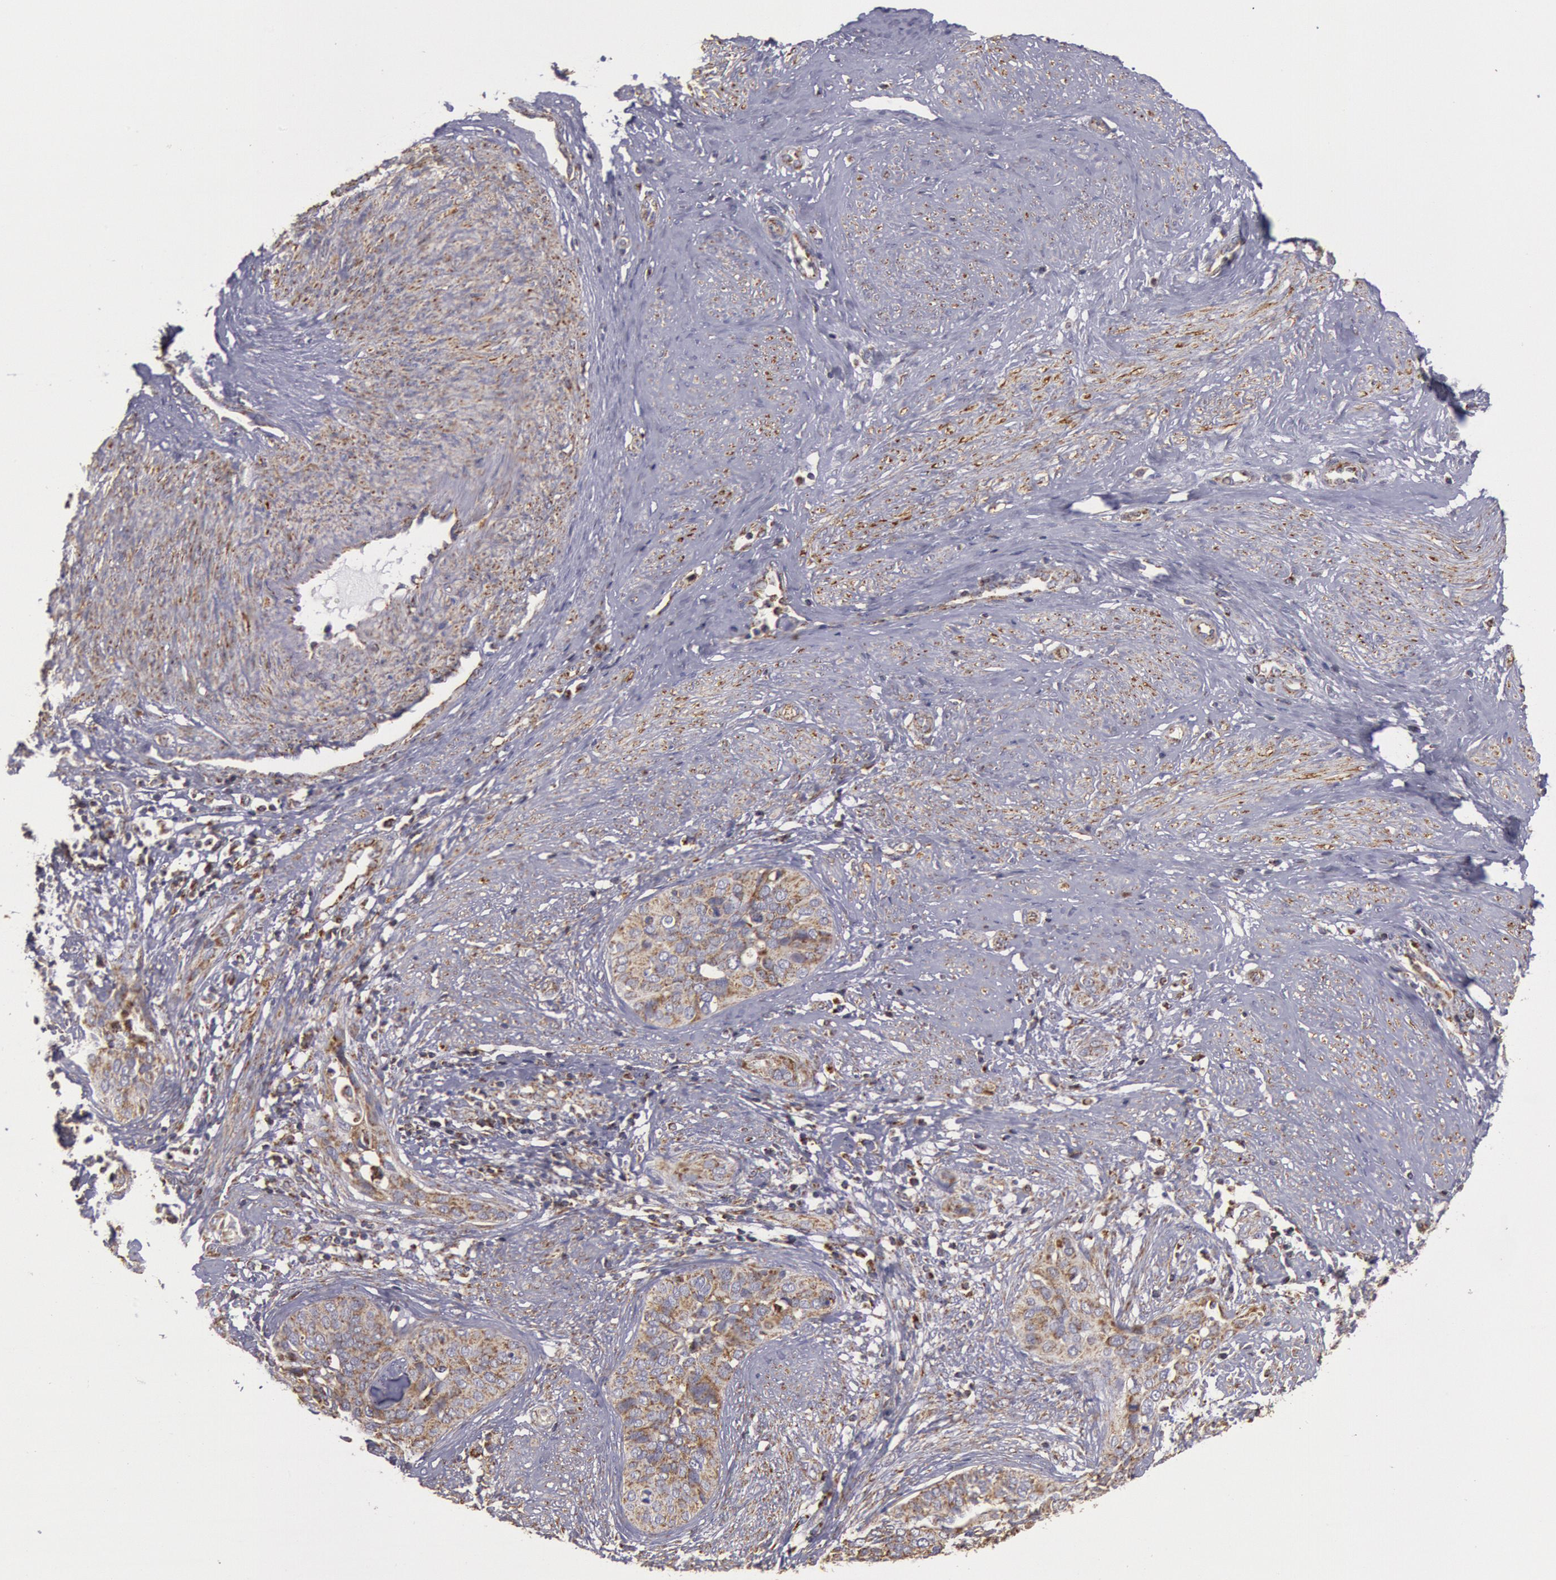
{"staining": {"intensity": "weak", "quantity": ">75%", "location": "cytoplasmic/membranous"}, "tissue": "cervical cancer", "cell_type": "Tumor cells", "image_type": "cancer", "snomed": [{"axis": "morphology", "description": "Squamous cell carcinoma, NOS"}, {"axis": "topography", "description": "Cervix"}], "caption": "Weak cytoplasmic/membranous positivity for a protein is appreciated in approximately >75% of tumor cells of squamous cell carcinoma (cervical) using immunohistochemistry.", "gene": "CYC1", "patient": {"sex": "female", "age": 31}}